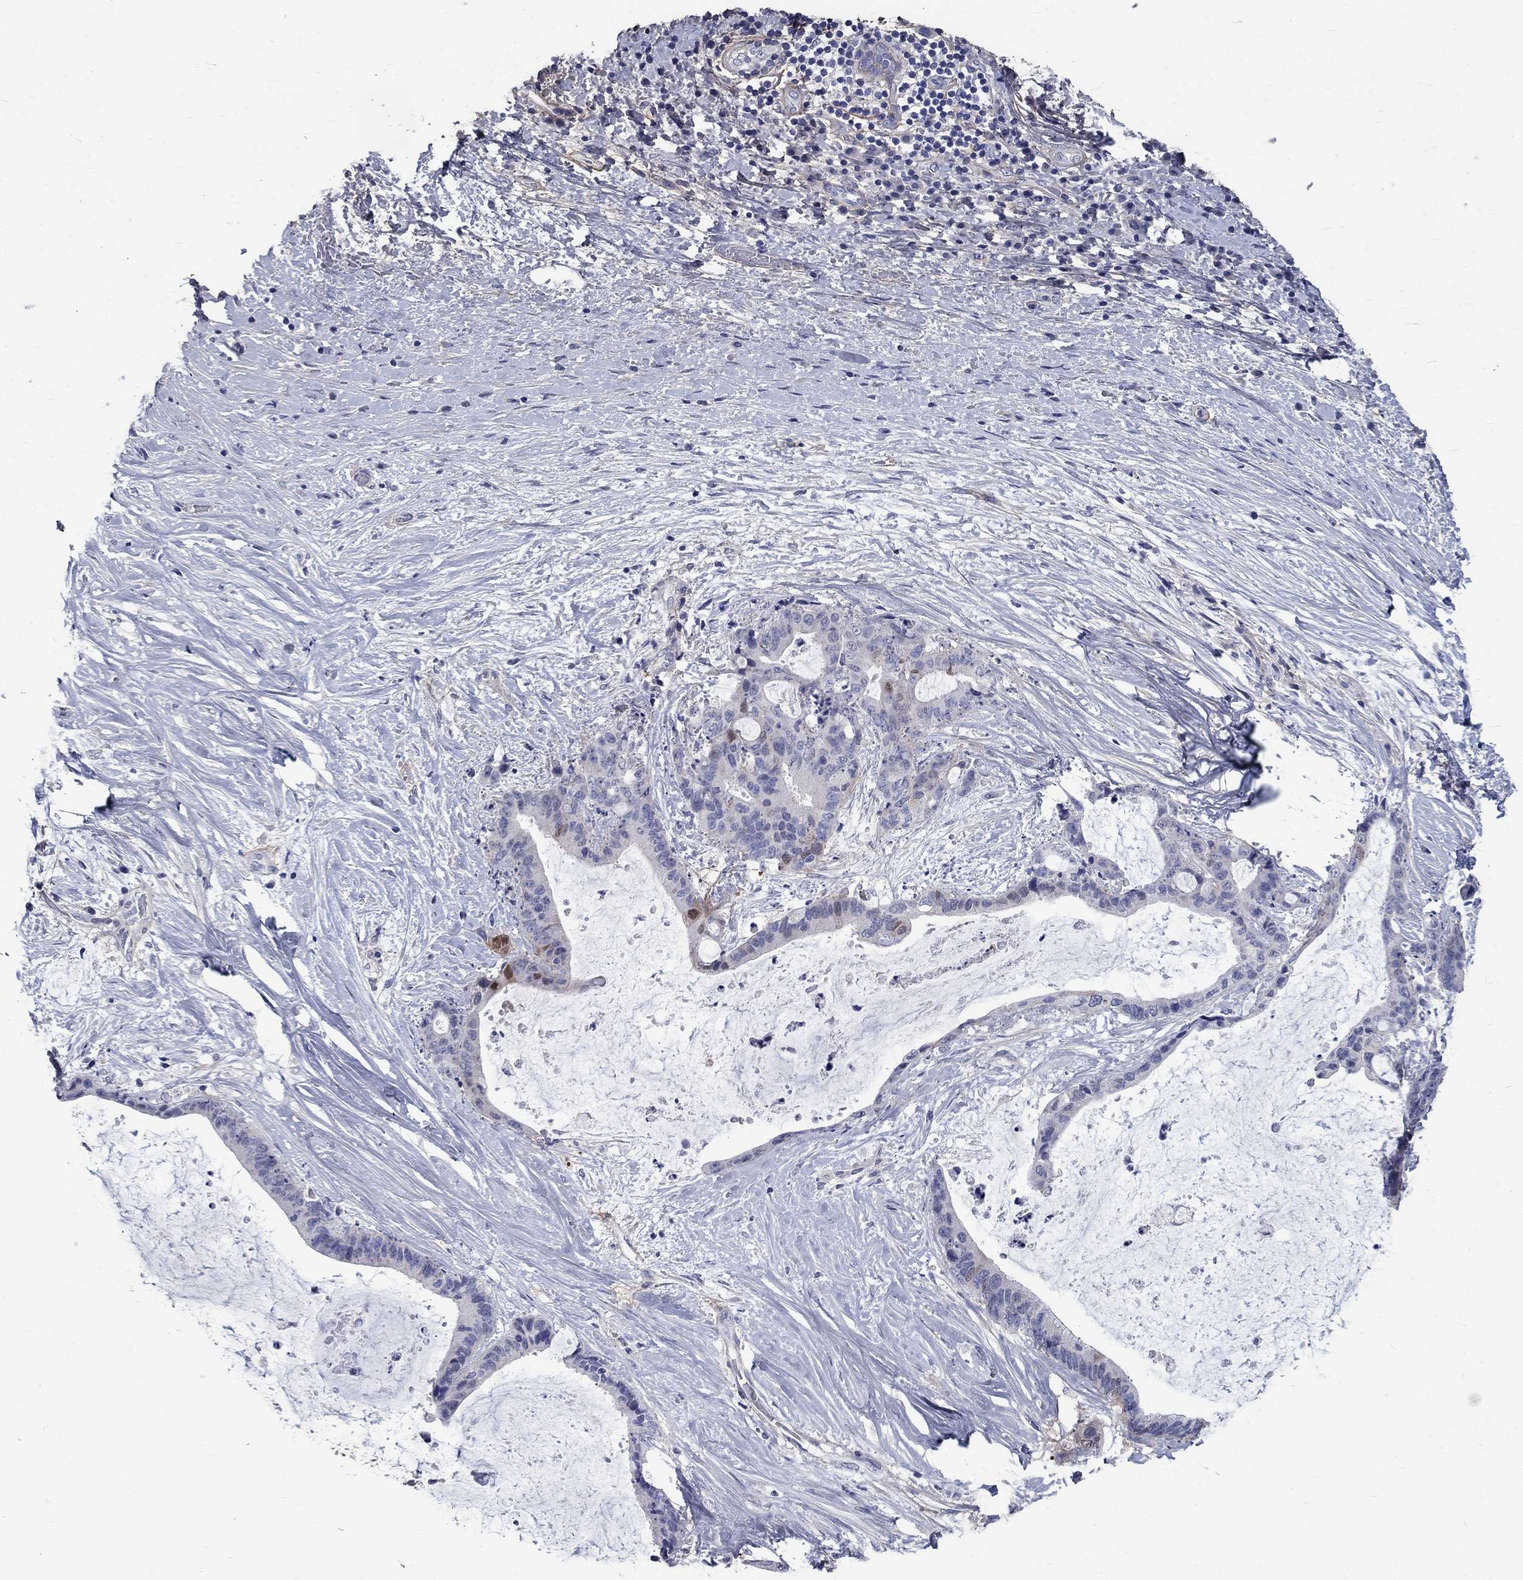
{"staining": {"intensity": "moderate", "quantity": "<25%", "location": "nuclear"}, "tissue": "liver cancer", "cell_type": "Tumor cells", "image_type": "cancer", "snomed": [{"axis": "morphology", "description": "Cholangiocarcinoma"}, {"axis": "topography", "description": "Liver"}], "caption": "Approximately <25% of tumor cells in liver cancer (cholangiocarcinoma) show moderate nuclear protein positivity as visualized by brown immunohistochemical staining.", "gene": "ANXA10", "patient": {"sex": "female", "age": 73}}